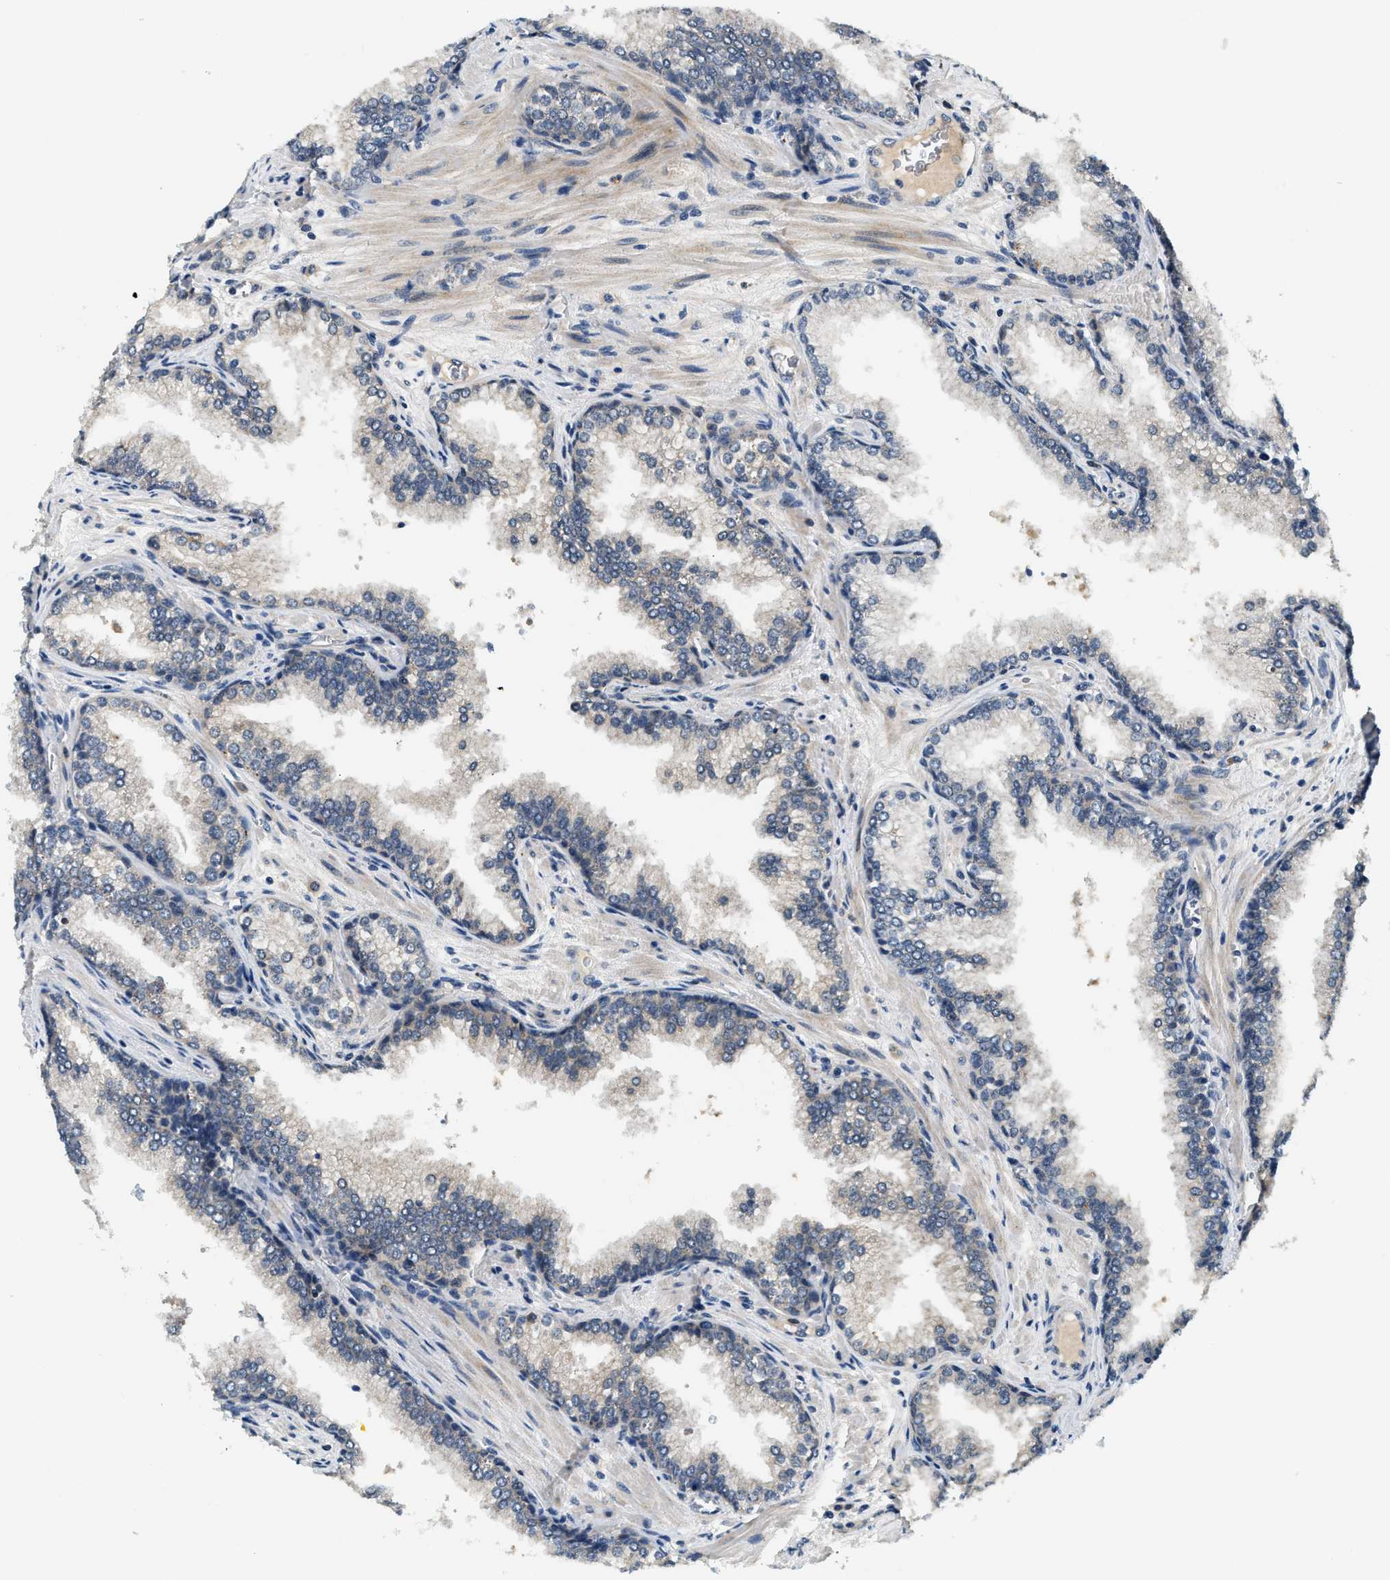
{"staining": {"intensity": "negative", "quantity": "none", "location": "none"}, "tissue": "prostate cancer", "cell_type": "Tumor cells", "image_type": "cancer", "snomed": [{"axis": "morphology", "description": "Adenocarcinoma, Low grade"}, {"axis": "topography", "description": "Prostate"}], "caption": "The photomicrograph demonstrates no staining of tumor cells in adenocarcinoma (low-grade) (prostate).", "gene": "YAE1", "patient": {"sex": "male", "age": 60}}